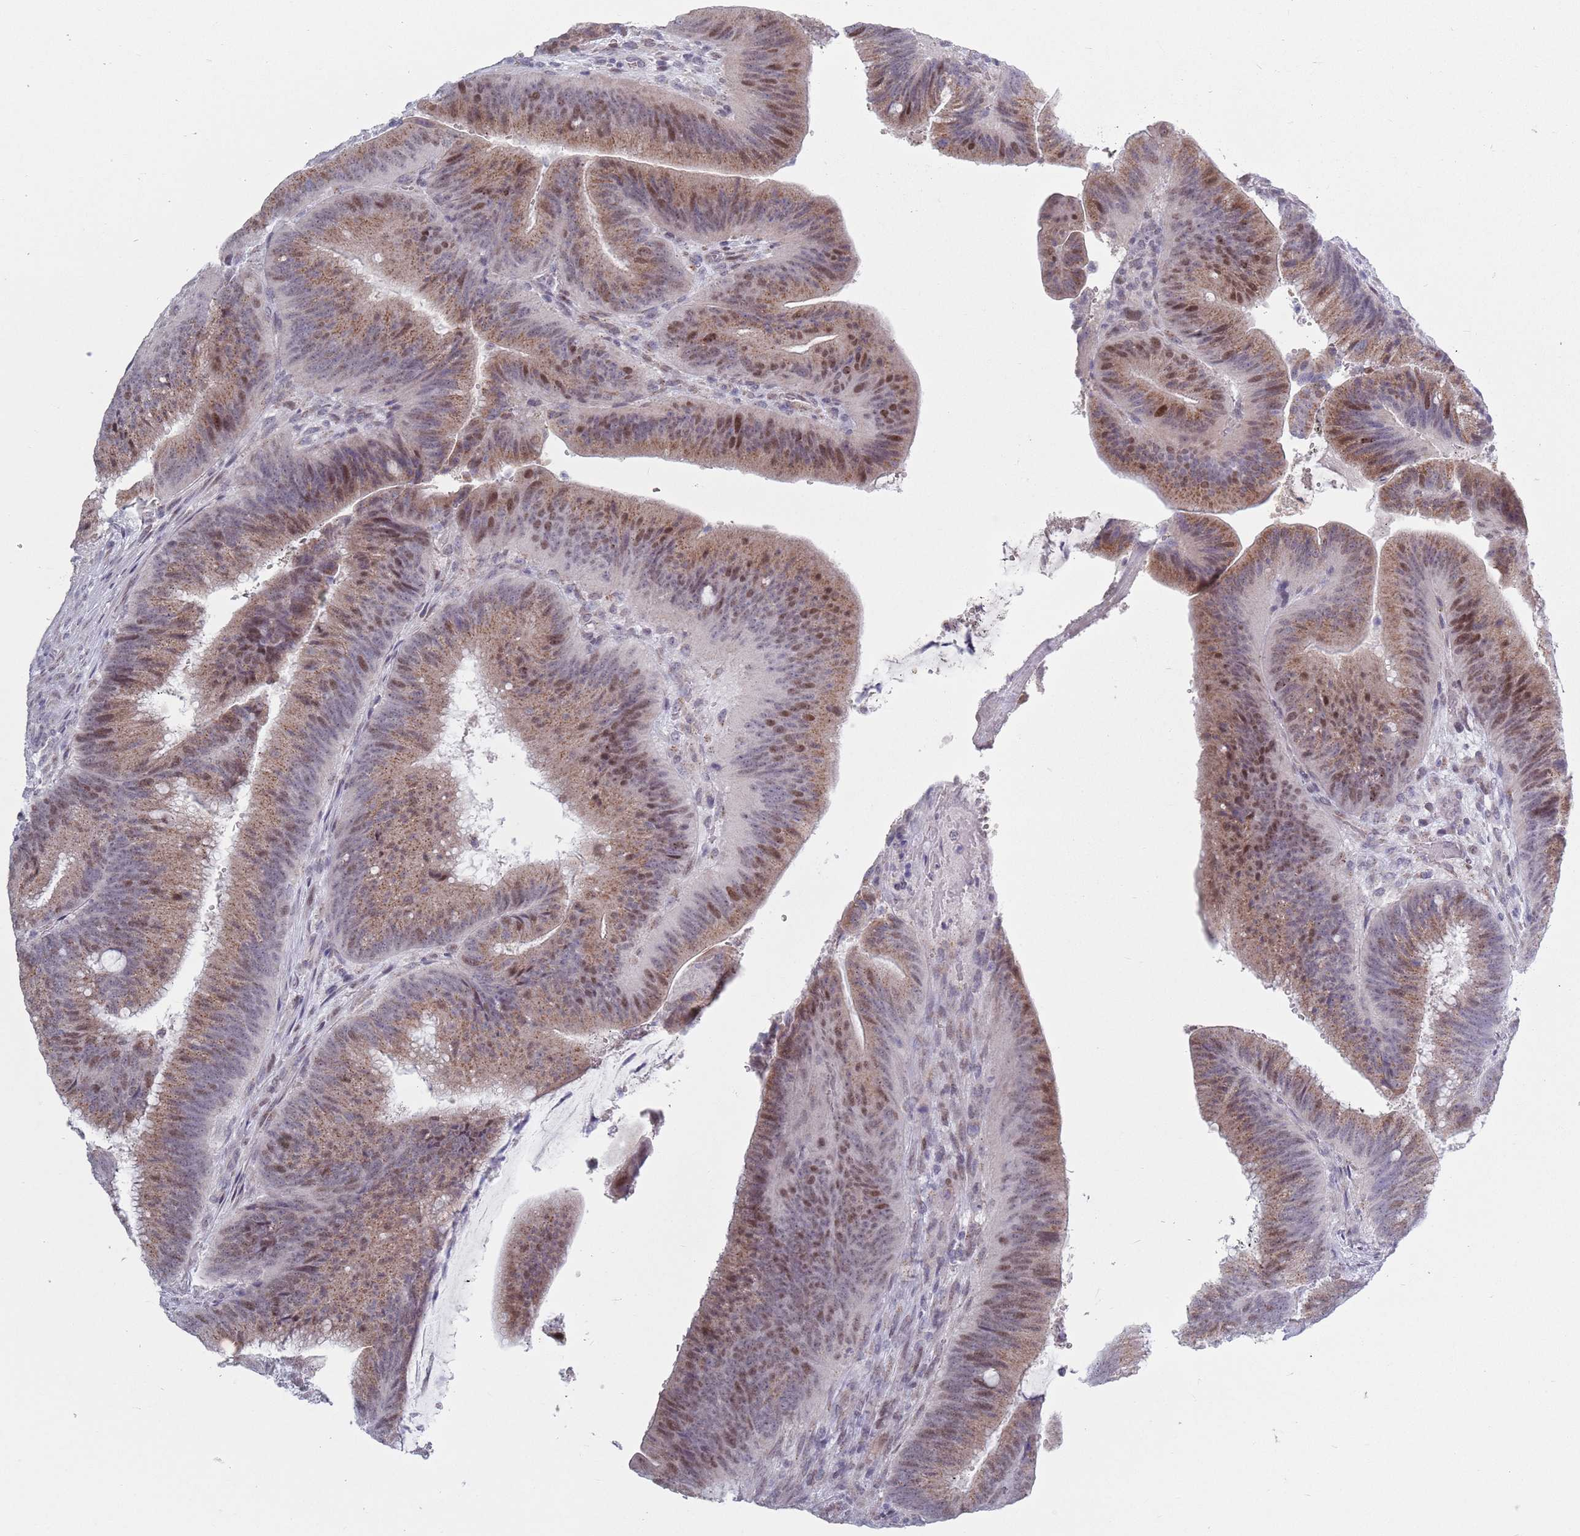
{"staining": {"intensity": "moderate", "quantity": "25%-75%", "location": "cytoplasmic/membranous,nuclear"}, "tissue": "colorectal cancer", "cell_type": "Tumor cells", "image_type": "cancer", "snomed": [{"axis": "morphology", "description": "Adenocarcinoma, NOS"}, {"axis": "topography", "description": "Colon"}], "caption": "Brown immunohistochemical staining in human colorectal adenocarcinoma displays moderate cytoplasmic/membranous and nuclear expression in approximately 25%-75% of tumor cells.", "gene": "ZKSCAN2", "patient": {"sex": "female", "age": 43}}